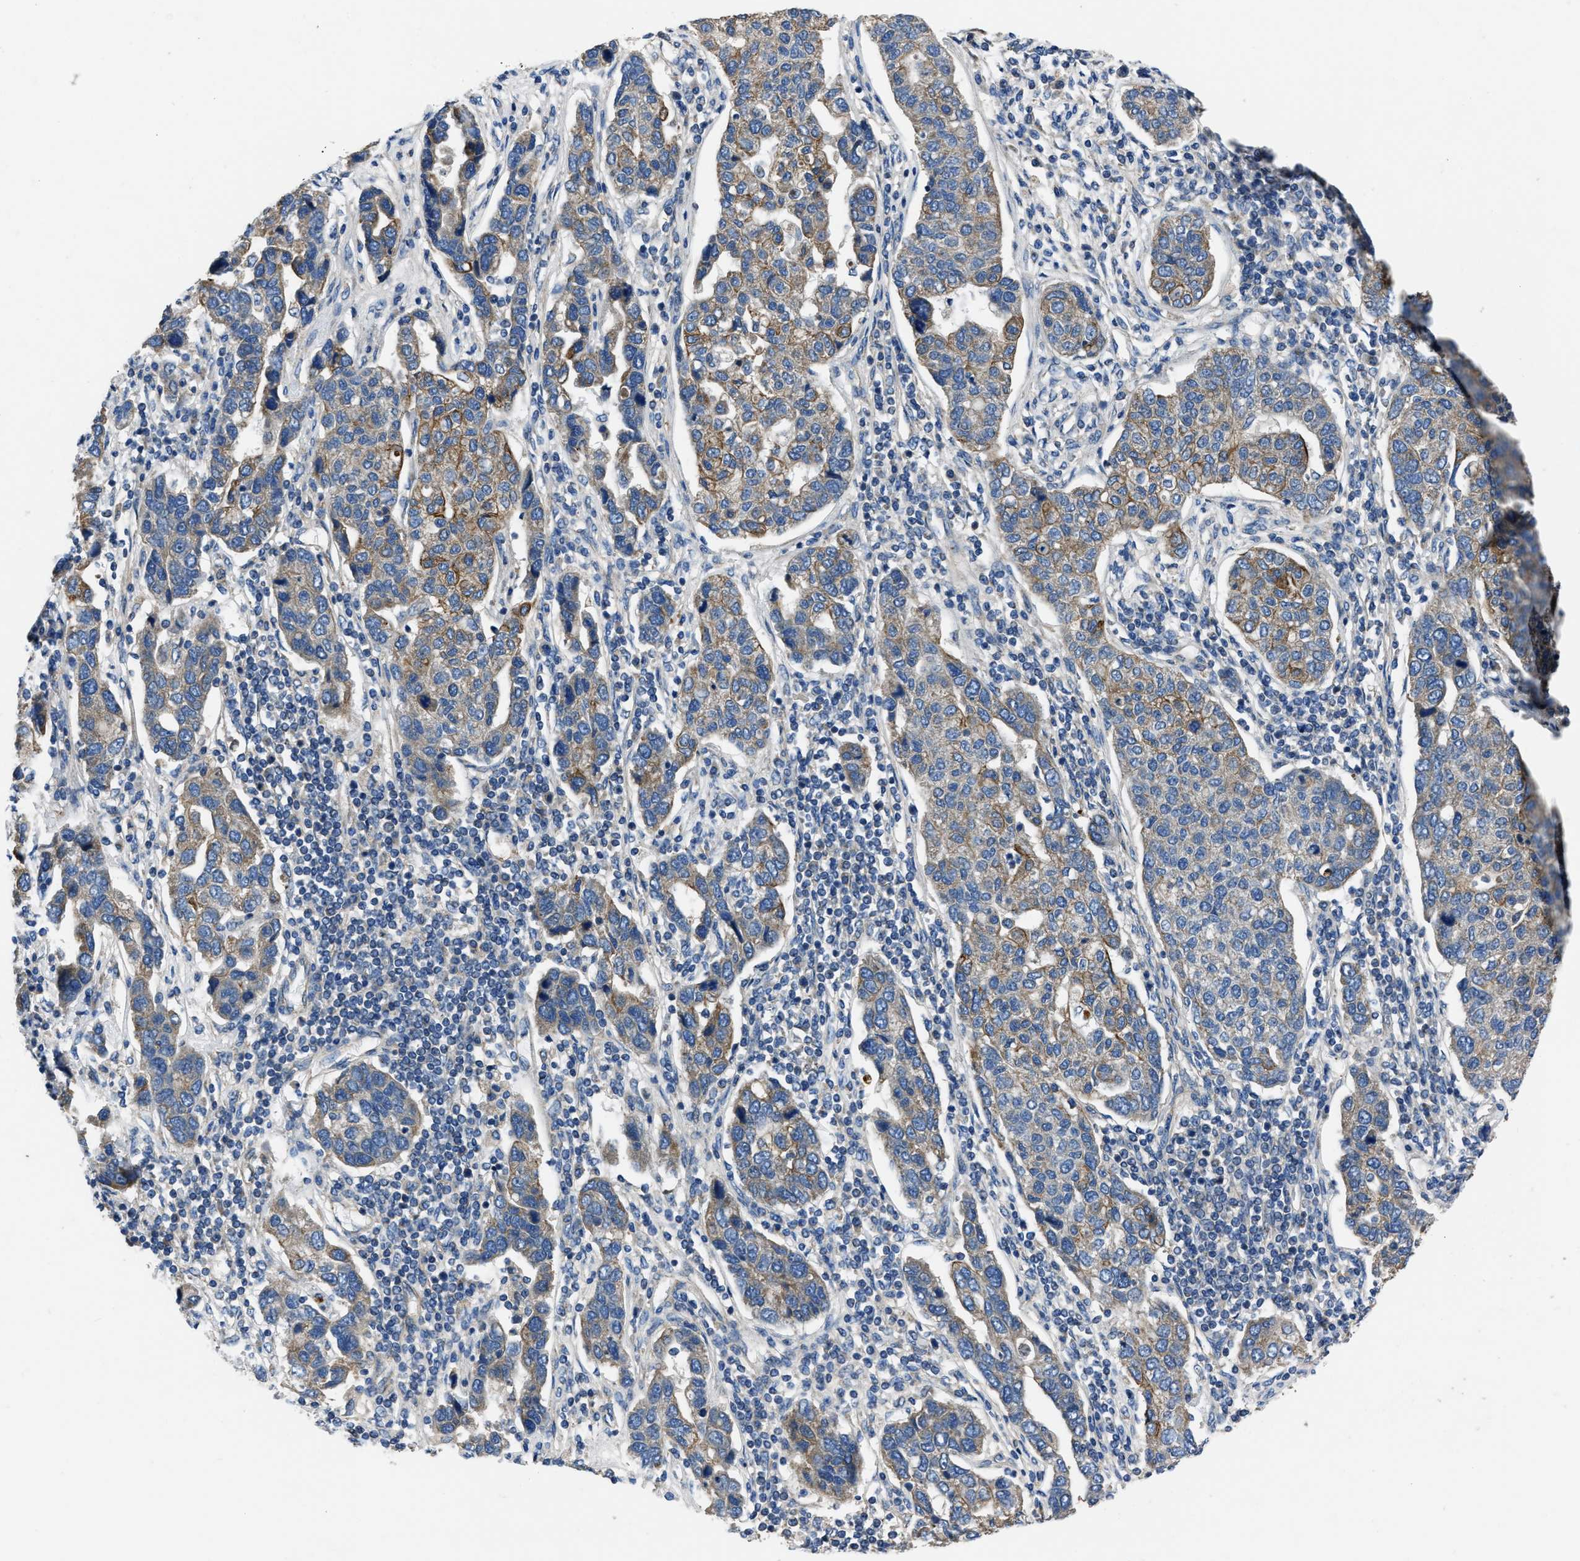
{"staining": {"intensity": "weak", "quantity": "25%-75%", "location": "cytoplasmic/membranous"}, "tissue": "pancreatic cancer", "cell_type": "Tumor cells", "image_type": "cancer", "snomed": [{"axis": "morphology", "description": "Adenocarcinoma, NOS"}, {"axis": "topography", "description": "Pancreas"}], "caption": "A high-resolution image shows IHC staining of adenocarcinoma (pancreatic), which displays weak cytoplasmic/membranous expression in approximately 25%-75% of tumor cells.", "gene": "ERC1", "patient": {"sex": "female", "age": 61}}